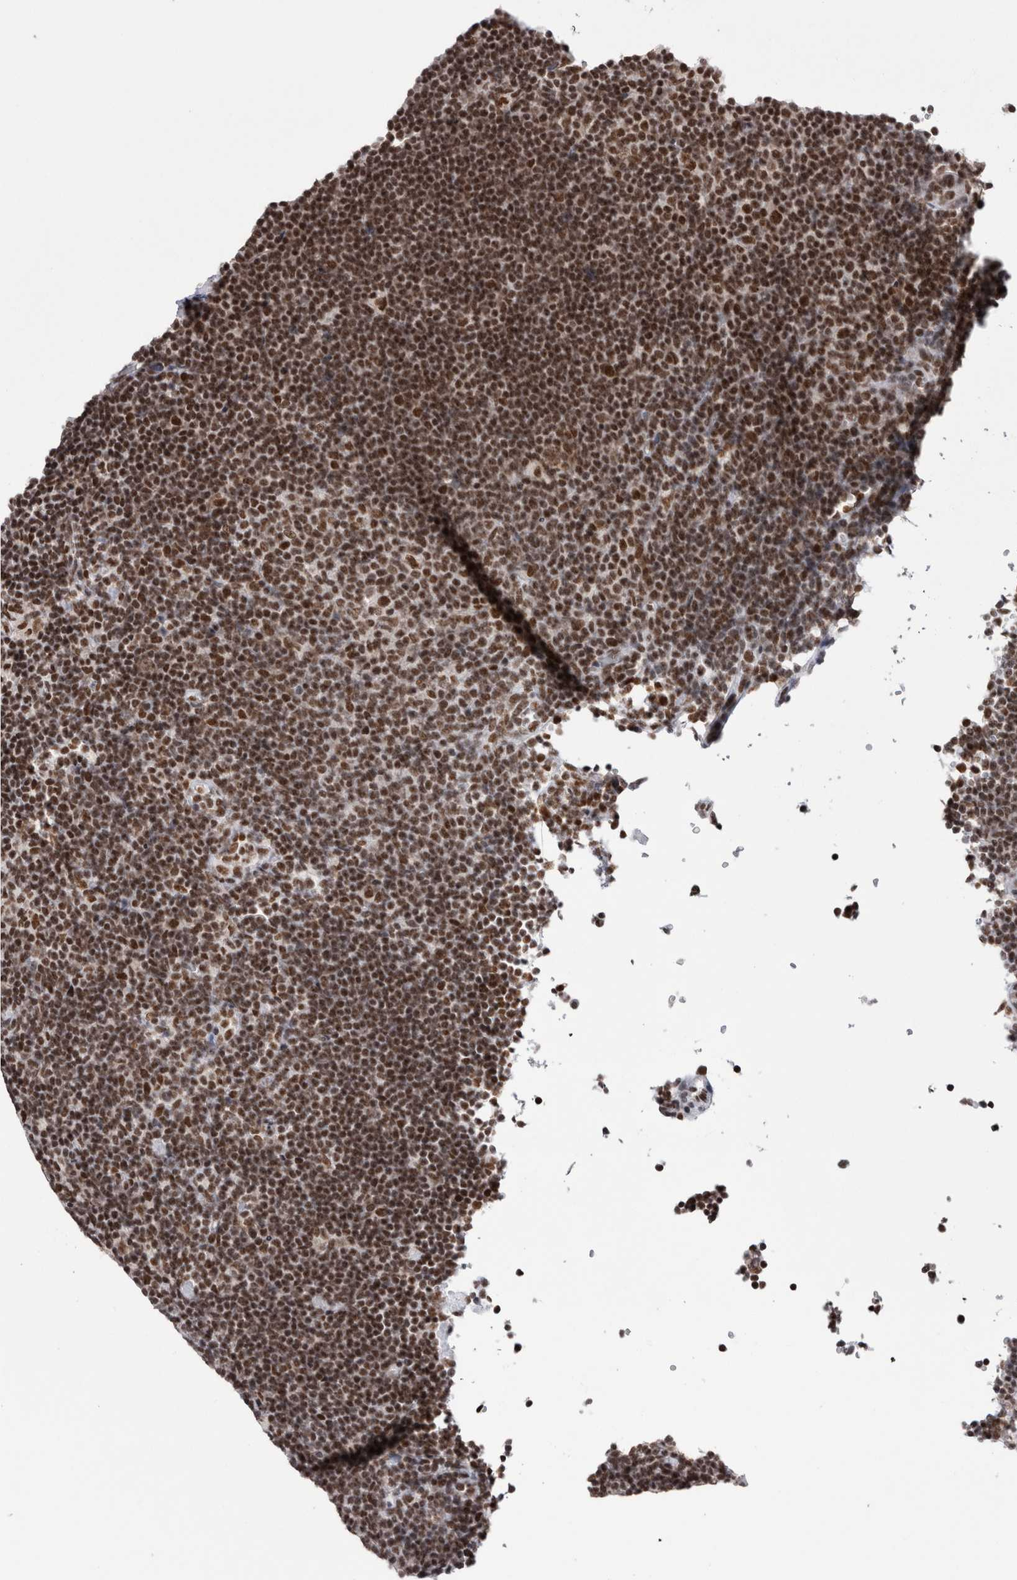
{"staining": {"intensity": "strong", "quantity": ">75%", "location": "nuclear"}, "tissue": "lymphoma", "cell_type": "Tumor cells", "image_type": "cancer", "snomed": [{"axis": "morphology", "description": "Hodgkin's disease, NOS"}, {"axis": "topography", "description": "Lymph node"}], "caption": "Human lymphoma stained with a protein marker reveals strong staining in tumor cells.", "gene": "SMC1A", "patient": {"sex": "female", "age": 57}}